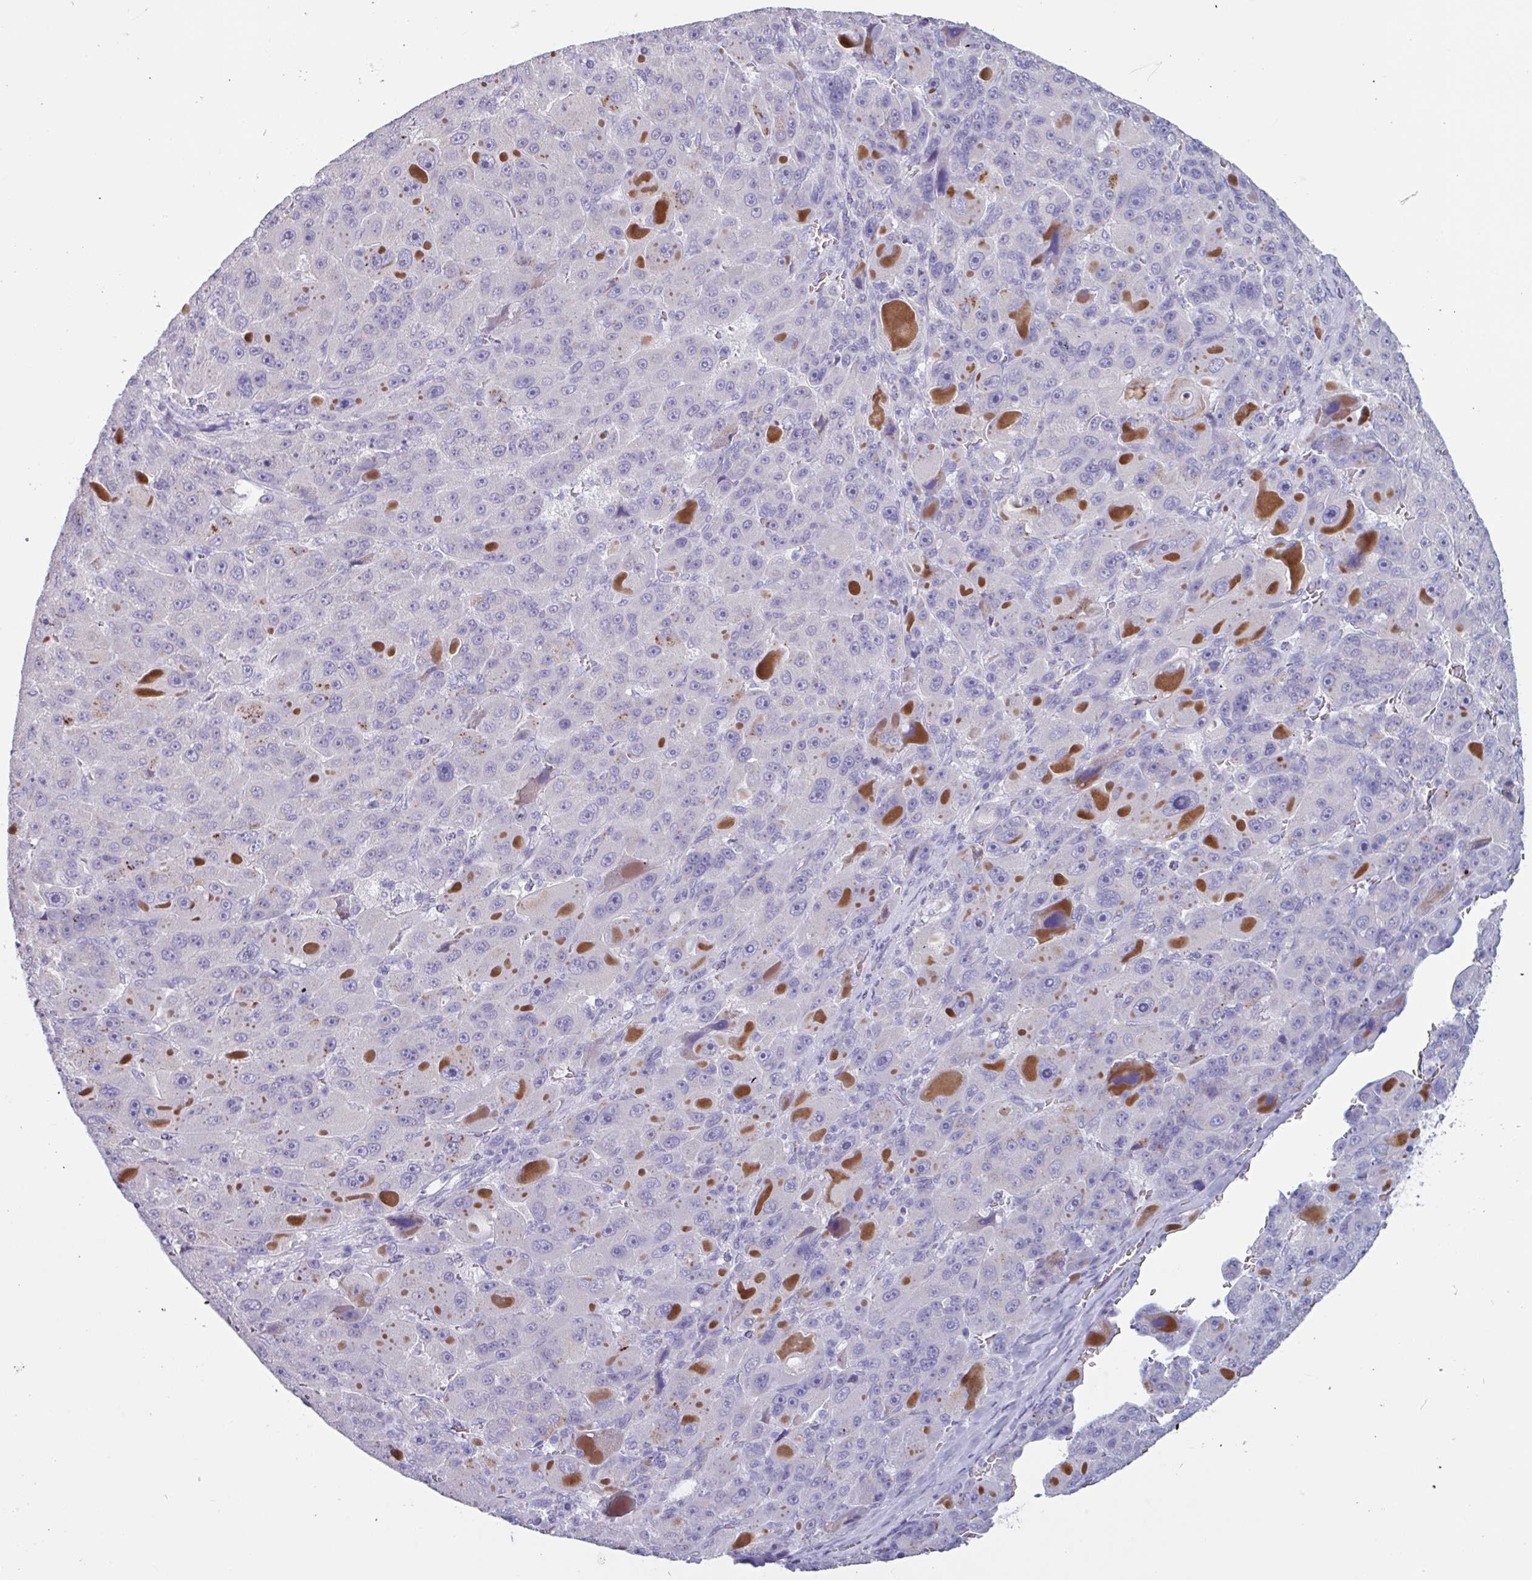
{"staining": {"intensity": "negative", "quantity": "none", "location": "none"}, "tissue": "liver cancer", "cell_type": "Tumor cells", "image_type": "cancer", "snomed": [{"axis": "morphology", "description": "Carcinoma, Hepatocellular, NOS"}, {"axis": "topography", "description": "Liver"}], "caption": "Immunohistochemistry (IHC) micrograph of neoplastic tissue: liver cancer stained with DAB (3,3'-diaminobenzidine) displays no significant protein expression in tumor cells.", "gene": "OR2T10", "patient": {"sex": "male", "age": 76}}